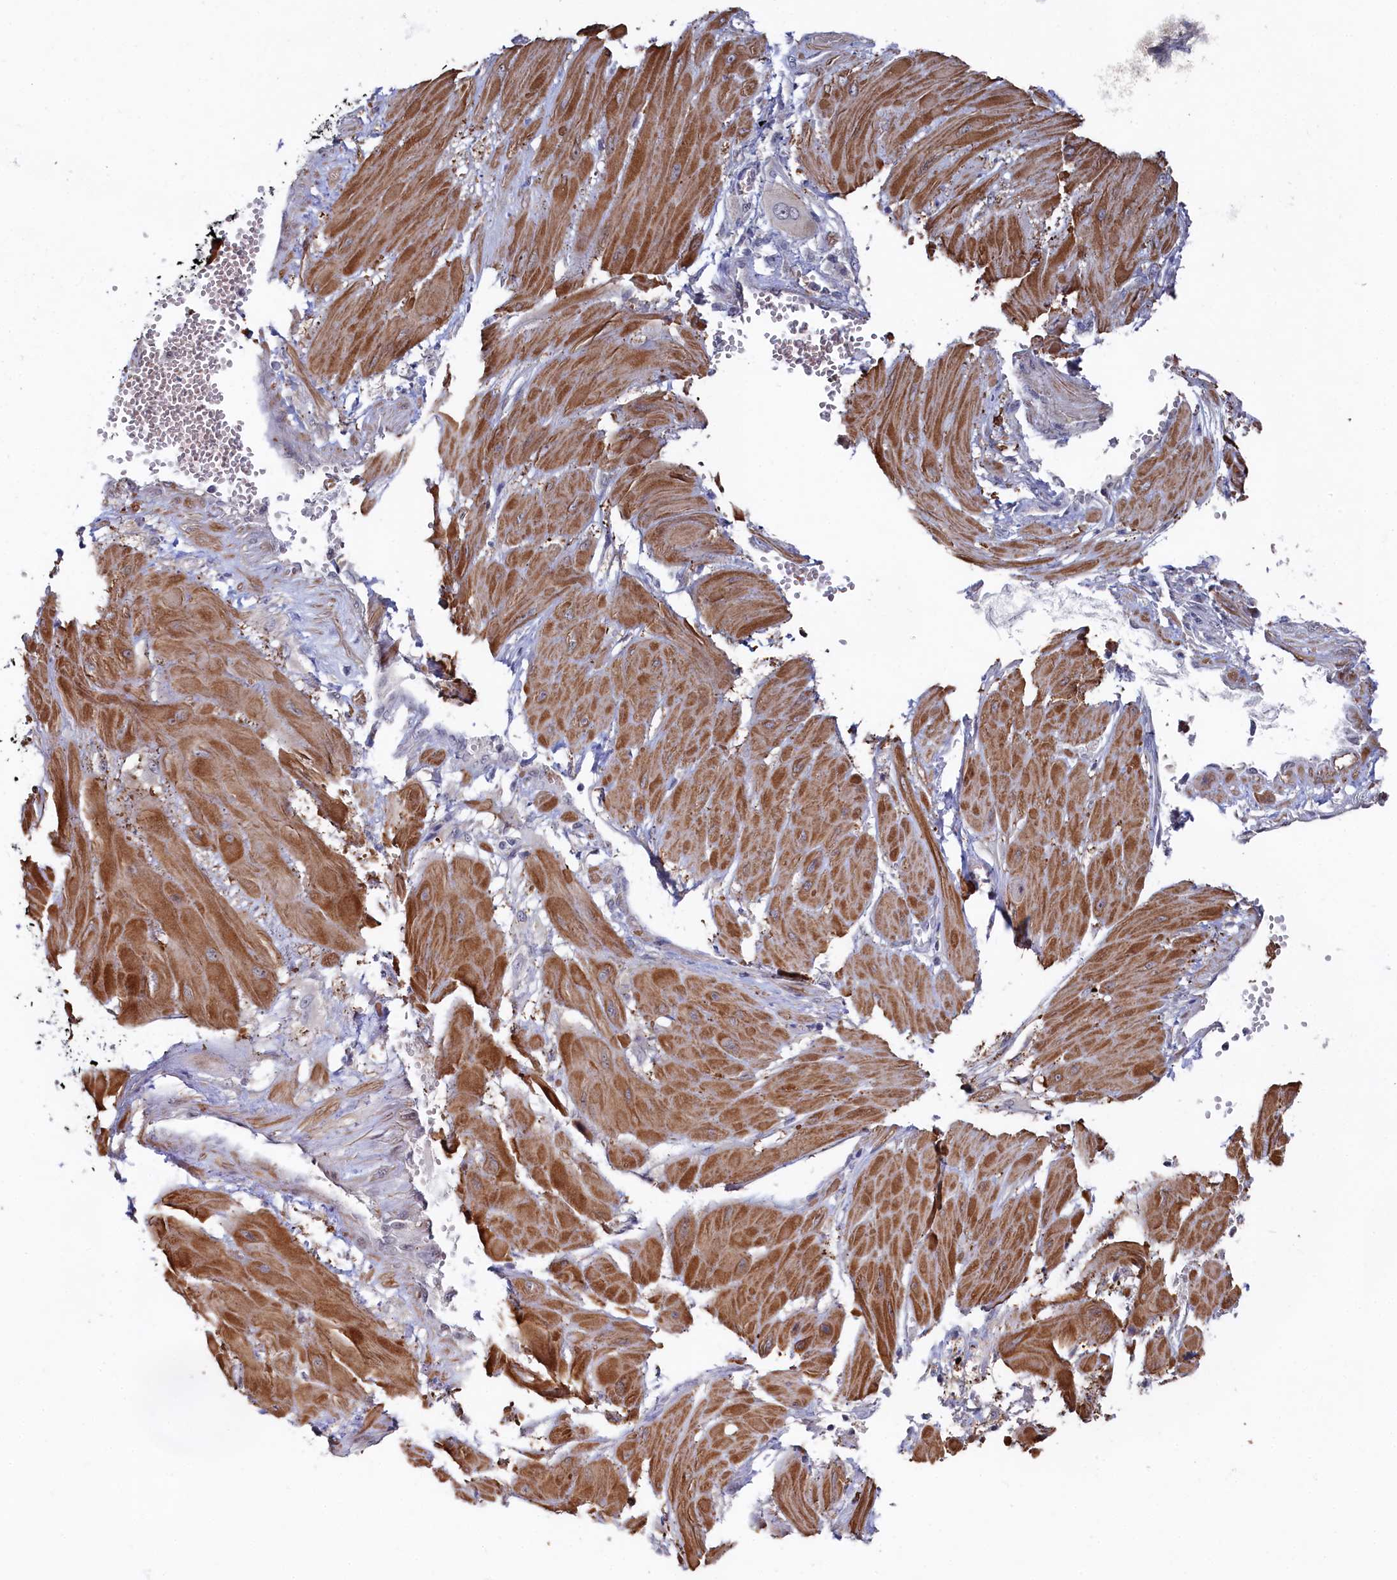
{"staining": {"intensity": "negative", "quantity": "none", "location": "none"}, "tissue": "cervical cancer", "cell_type": "Tumor cells", "image_type": "cancer", "snomed": [{"axis": "morphology", "description": "Squamous cell carcinoma, NOS"}, {"axis": "topography", "description": "Cervix"}], "caption": "Tumor cells show no significant positivity in cervical squamous cell carcinoma.", "gene": "TIGD4", "patient": {"sex": "female", "age": 34}}